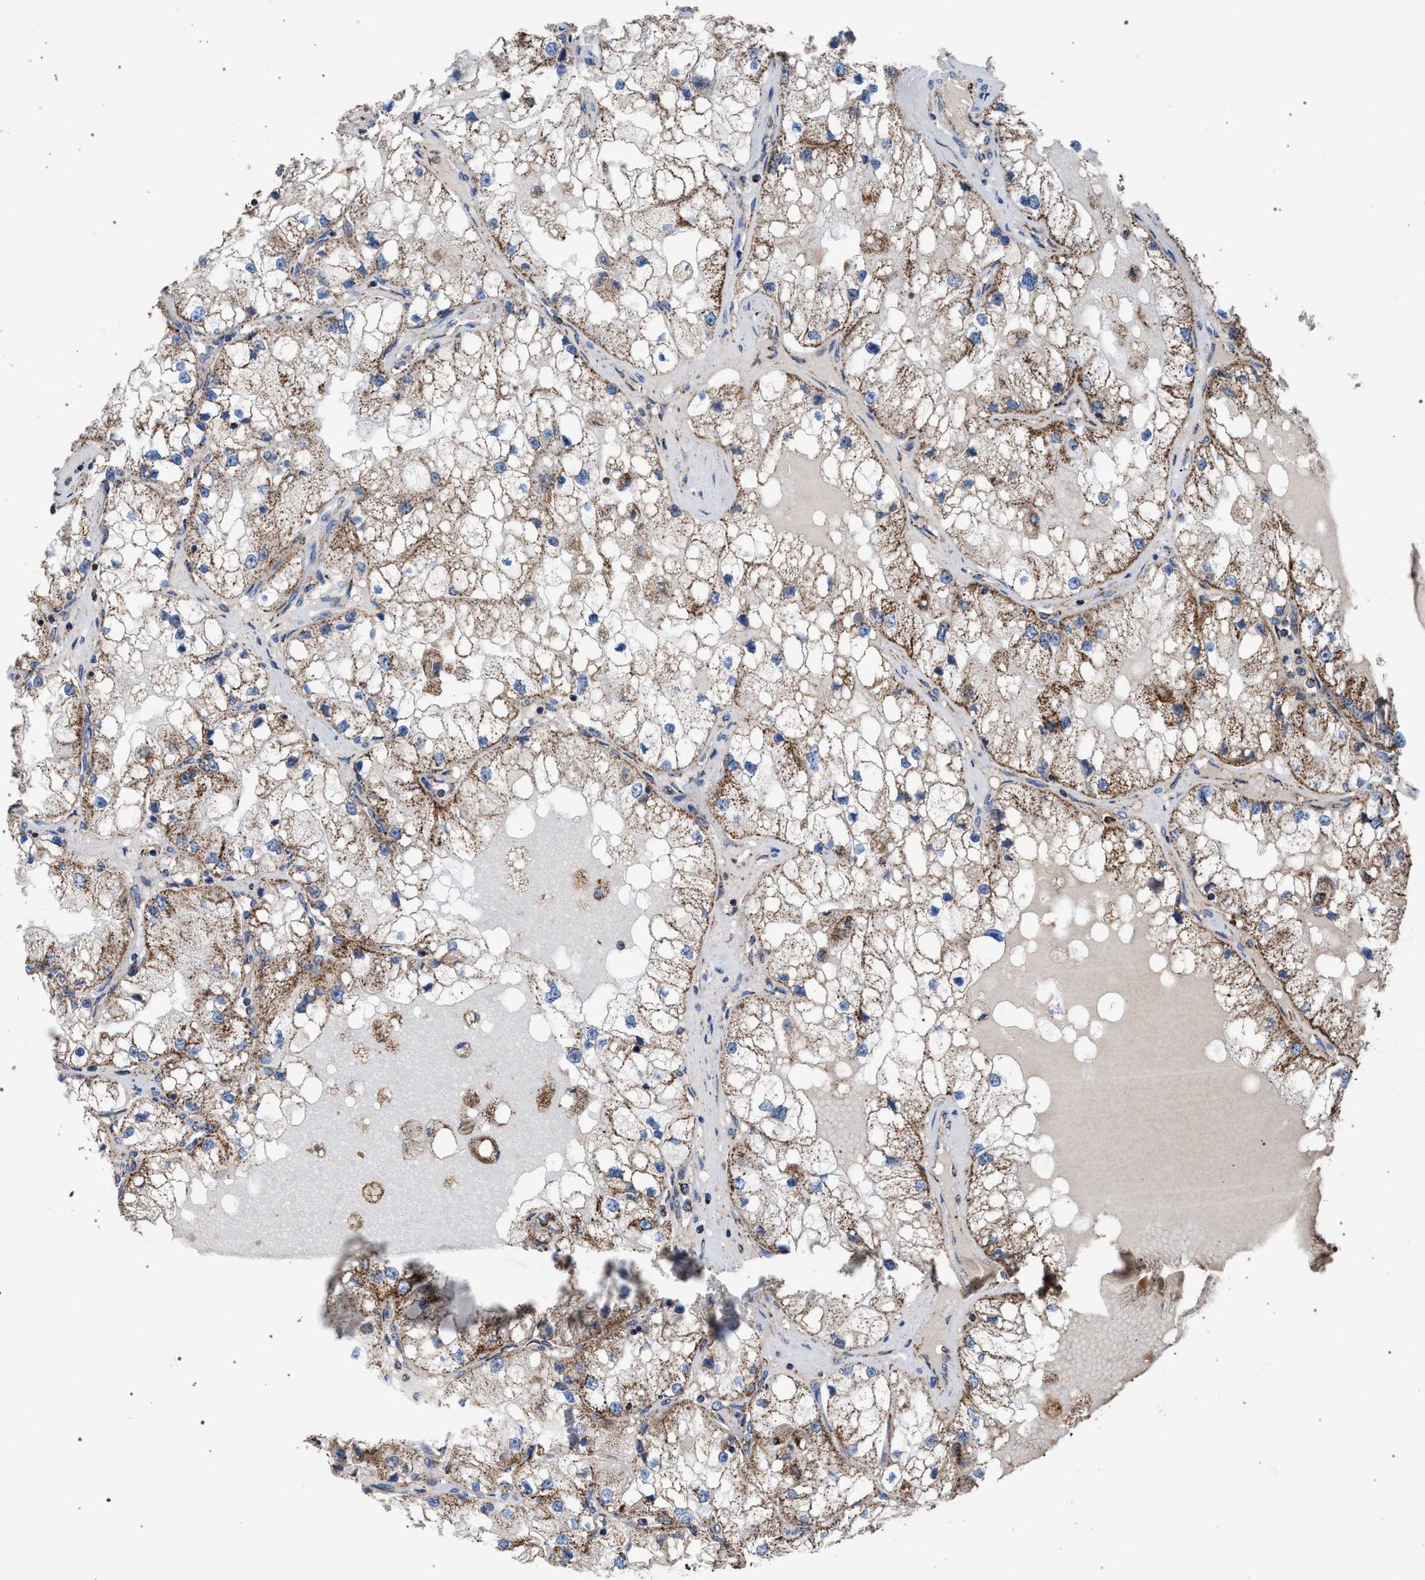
{"staining": {"intensity": "moderate", "quantity": "25%-75%", "location": "cytoplasmic/membranous"}, "tissue": "renal cancer", "cell_type": "Tumor cells", "image_type": "cancer", "snomed": [{"axis": "morphology", "description": "Adenocarcinoma, NOS"}, {"axis": "topography", "description": "Kidney"}], "caption": "About 25%-75% of tumor cells in adenocarcinoma (renal) exhibit moderate cytoplasmic/membranous protein staining as visualized by brown immunohistochemical staining.", "gene": "VPS13A", "patient": {"sex": "male", "age": 68}}